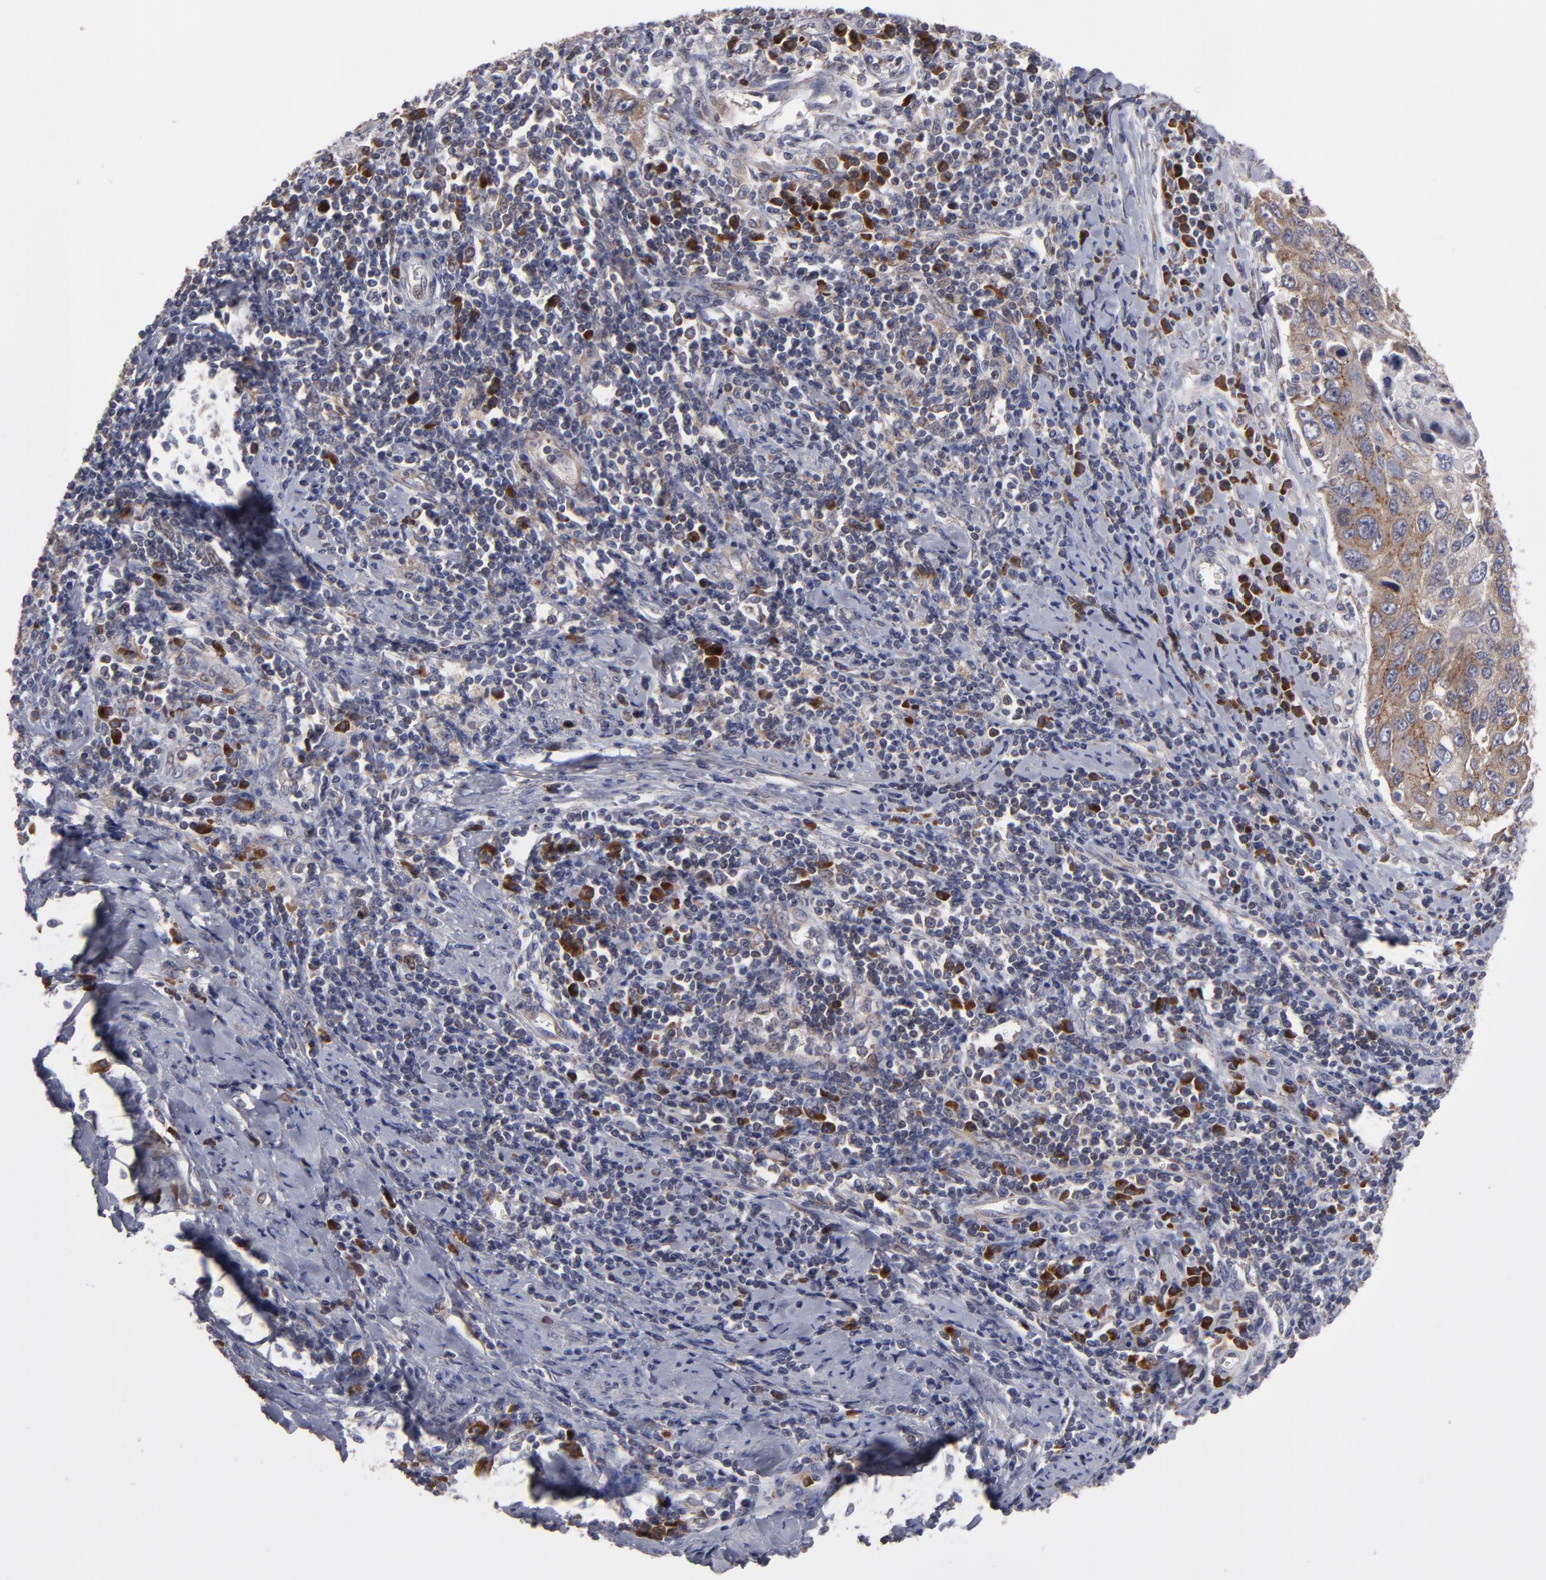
{"staining": {"intensity": "moderate", "quantity": ">75%", "location": "cytoplasmic/membranous"}, "tissue": "cervical cancer", "cell_type": "Tumor cells", "image_type": "cancer", "snomed": [{"axis": "morphology", "description": "Squamous cell carcinoma, NOS"}, {"axis": "topography", "description": "Cervix"}], "caption": "Squamous cell carcinoma (cervical) stained for a protein (brown) displays moderate cytoplasmic/membranous positive expression in about >75% of tumor cells.", "gene": "SND1", "patient": {"sex": "female", "age": 53}}